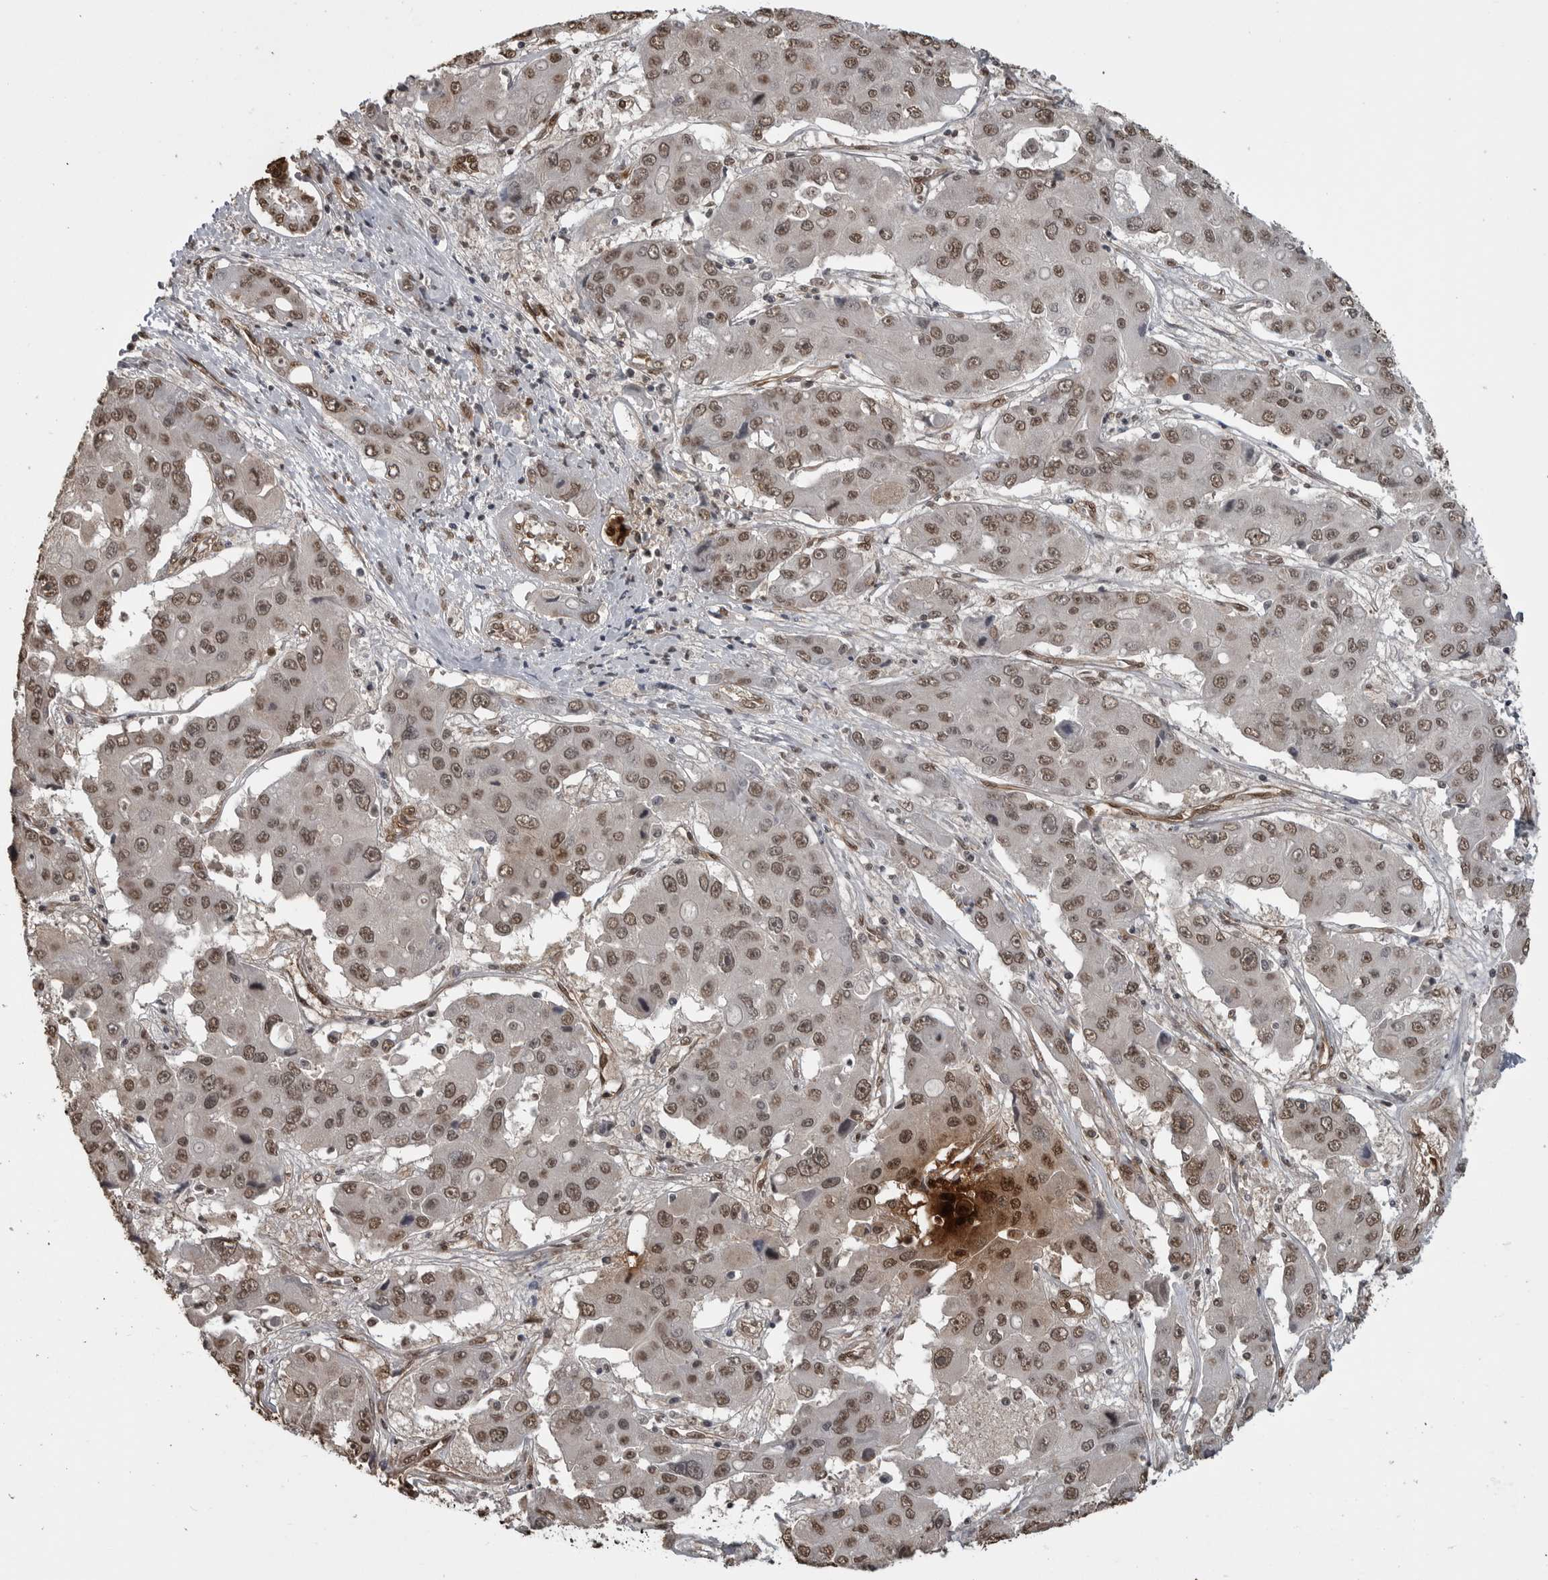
{"staining": {"intensity": "moderate", "quantity": ">75%", "location": "nuclear"}, "tissue": "liver cancer", "cell_type": "Tumor cells", "image_type": "cancer", "snomed": [{"axis": "morphology", "description": "Cholangiocarcinoma"}, {"axis": "topography", "description": "Liver"}], "caption": "This is a histology image of IHC staining of liver cancer, which shows moderate staining in the nuclear of tumor cells.", "gene": "SMAD2", "patient": {"sex": "male", "age": 67}}